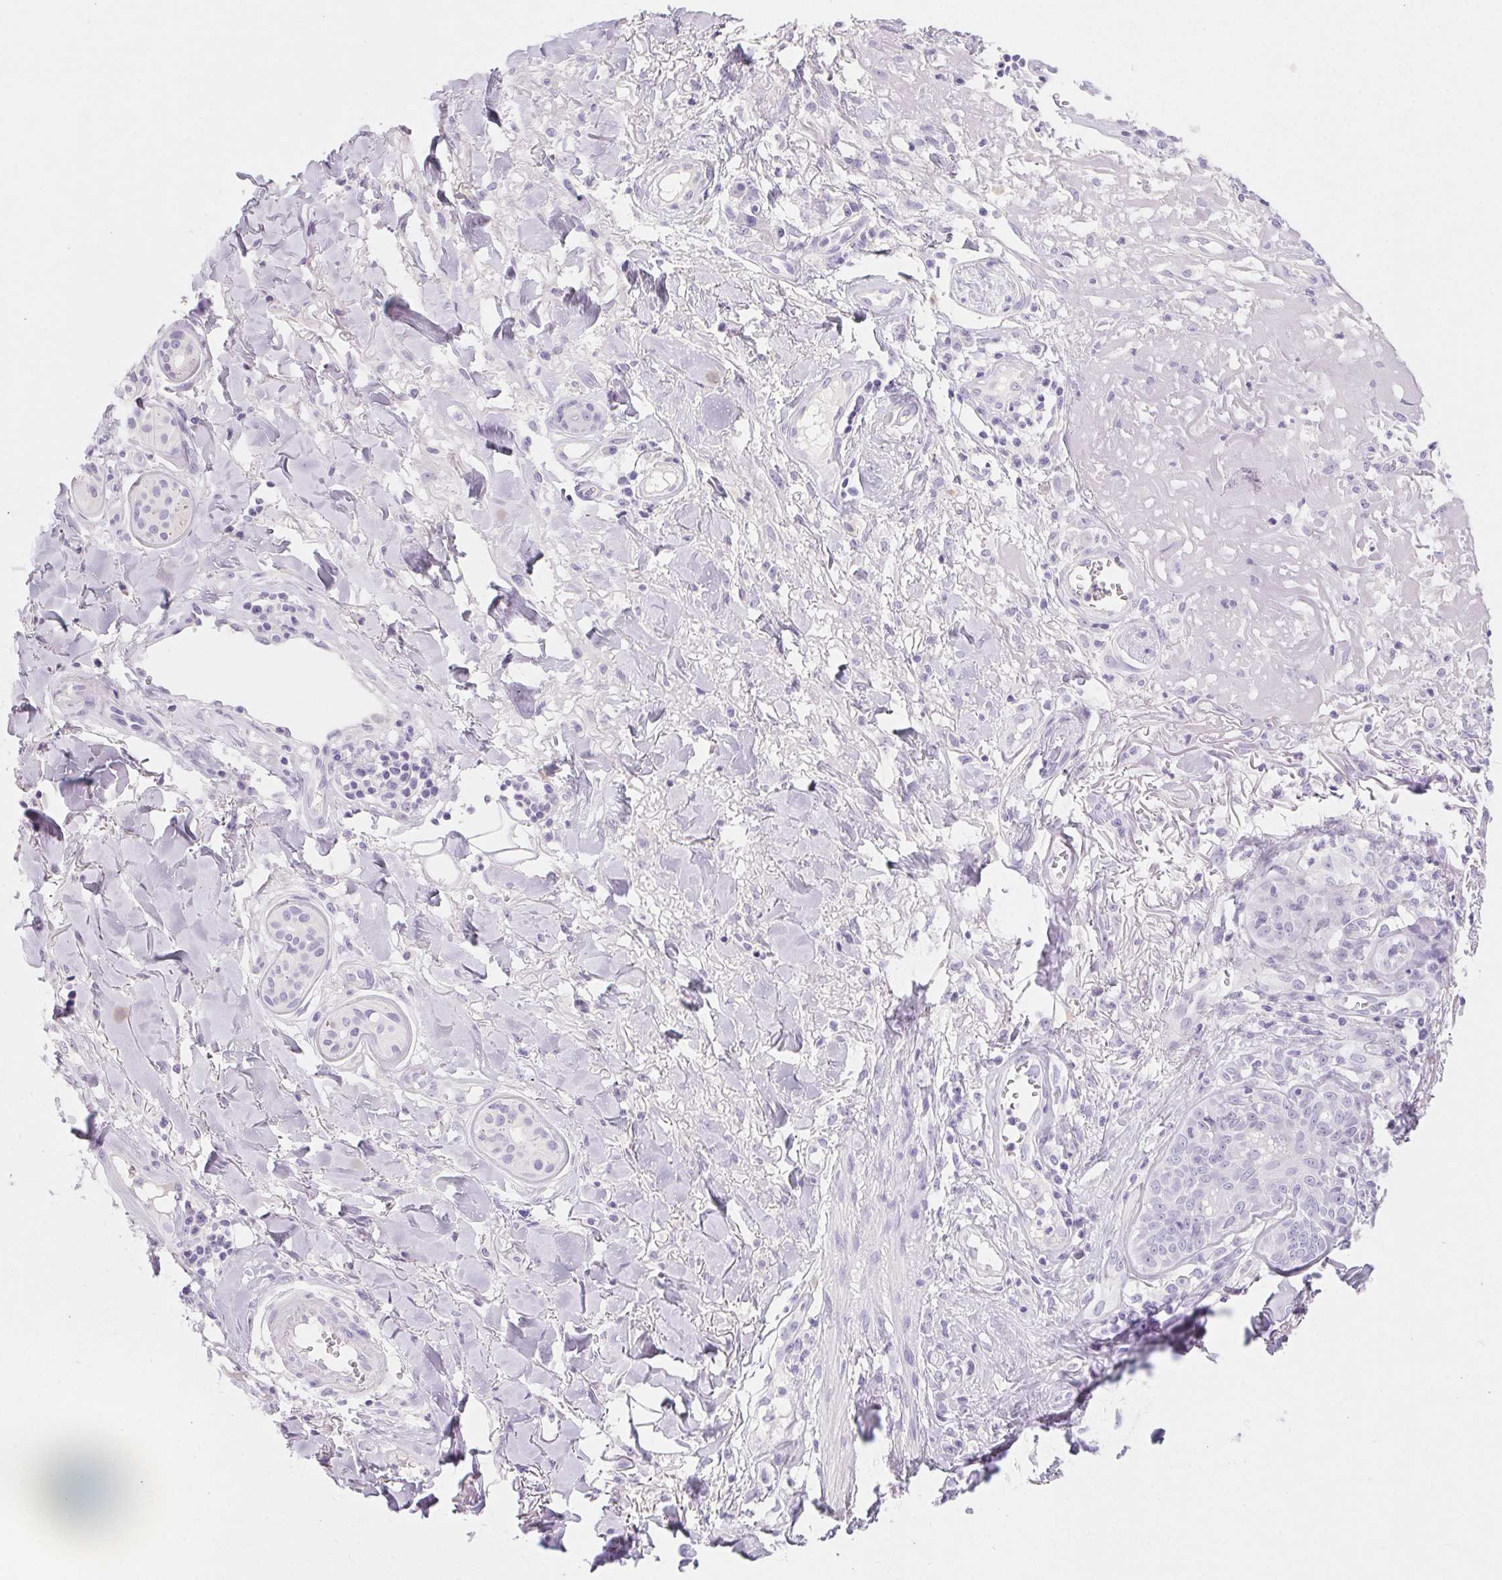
{"staining": {"intensity": "negative", "quantity": "none", "location": "none"}, "tissue": "skin cancer", "cell_type": "Tumor cells", "image_type": "cancer", "snomed": [{"axis": "morphology", "description": "Squamous cell carcinoma, NOS"}, {"axis": "topography", "description": "Skin"}], "caption": "DAB (3,3'-diaminobenzidine) immunohistochemical staining of skin squamous cell carcinoma reveals no significant expression in tumor cells.", "gene": "CLDN16", "patient": {"sex": "male", "age": 75}}